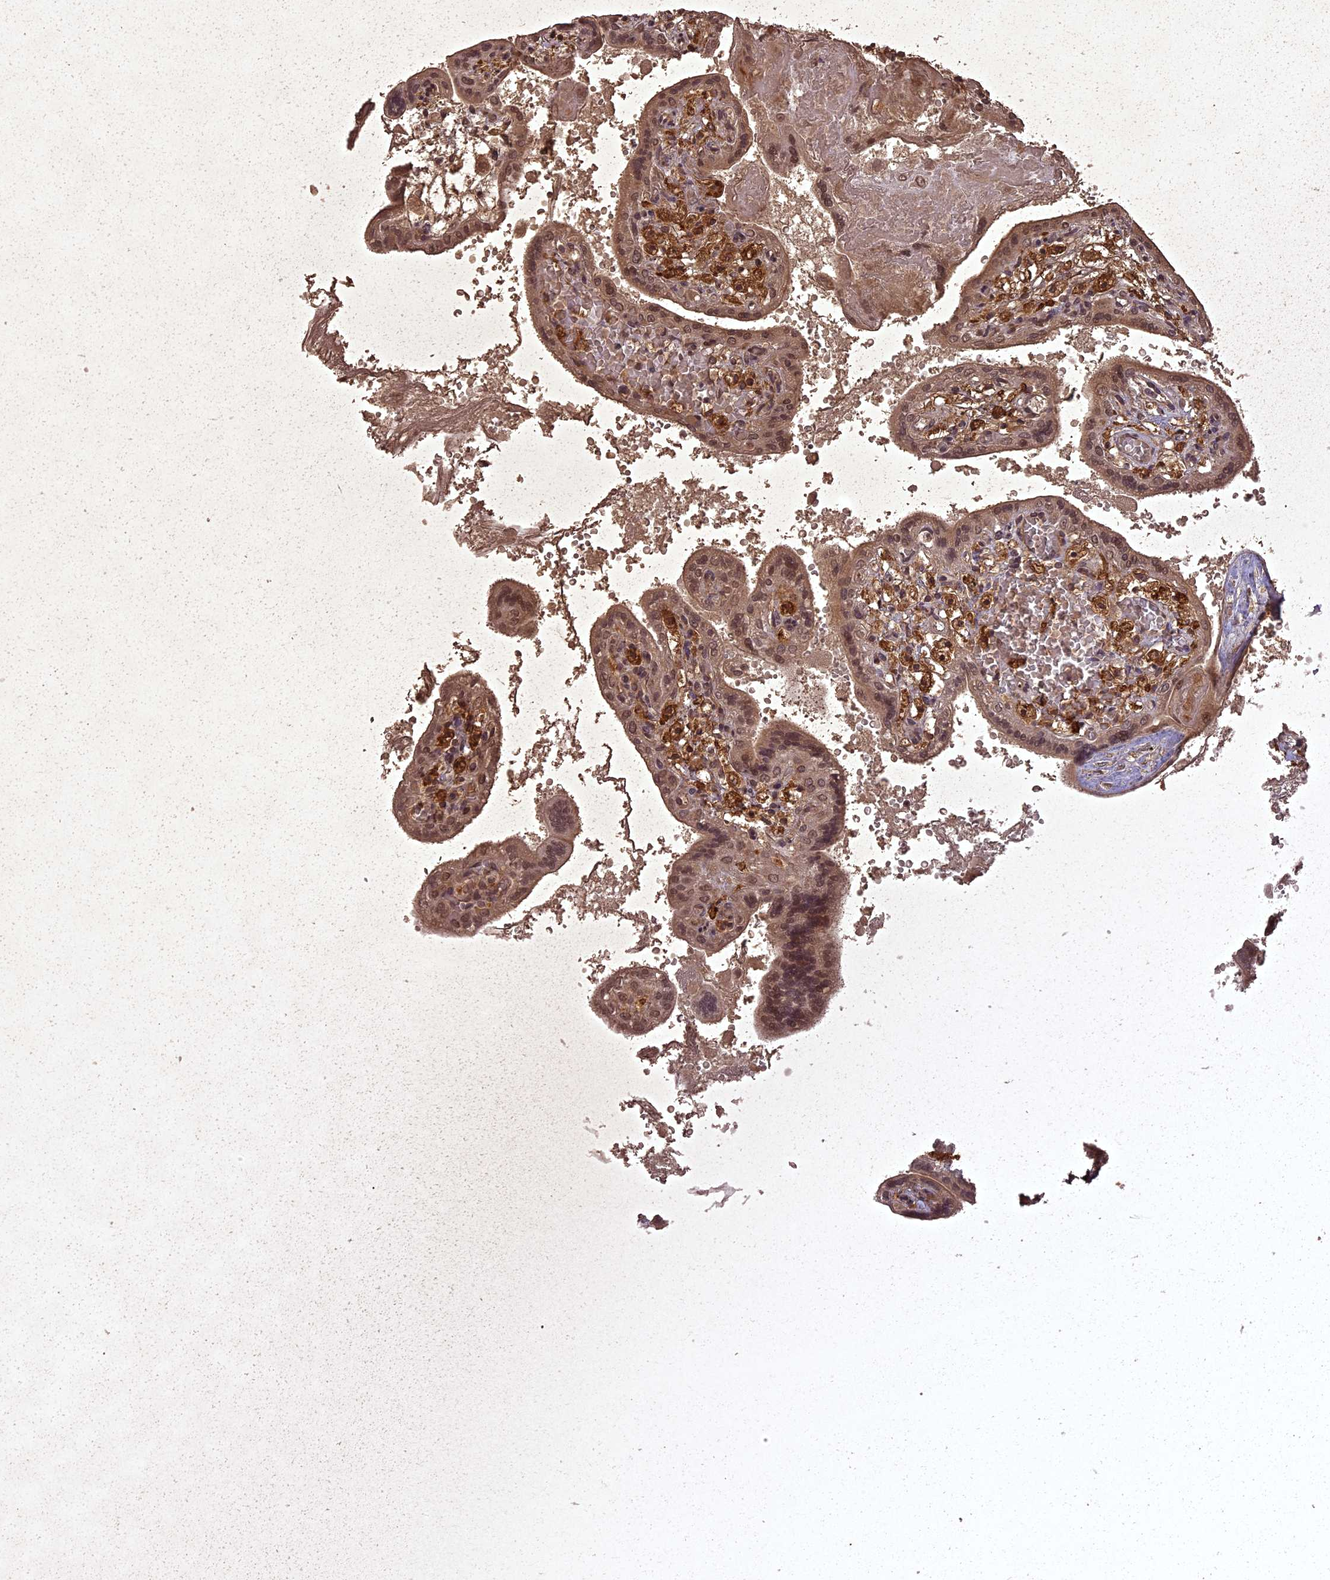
{"staining": {"intensity": "moderate", "quantity": ">75%", "location": "cytoplasmic/membranous,nuclear"}, "tissue": "placenta", "cell_type": "Decidual cells", "image_type": "normal", "snomed": [{"axis": "morphology", "description": "Normal tissue, NOS"}, {"axis": "topography", "description": "Placenta"}], "caption": "Immunohistochemistry (IHC) (DAB (3,3'-diaminobenzidine)) staining of unremarkable human placenta shows moderate cytoplasmic/membranous,nuclear protein expression in about >75% of decidual cells. The protein is stained brown, and the nuclei are stained in blue (DAB IHC with brightfield microscopy, high magnification).", "gene": "ING5", "patient": {"sex": "female", "age": 37}}